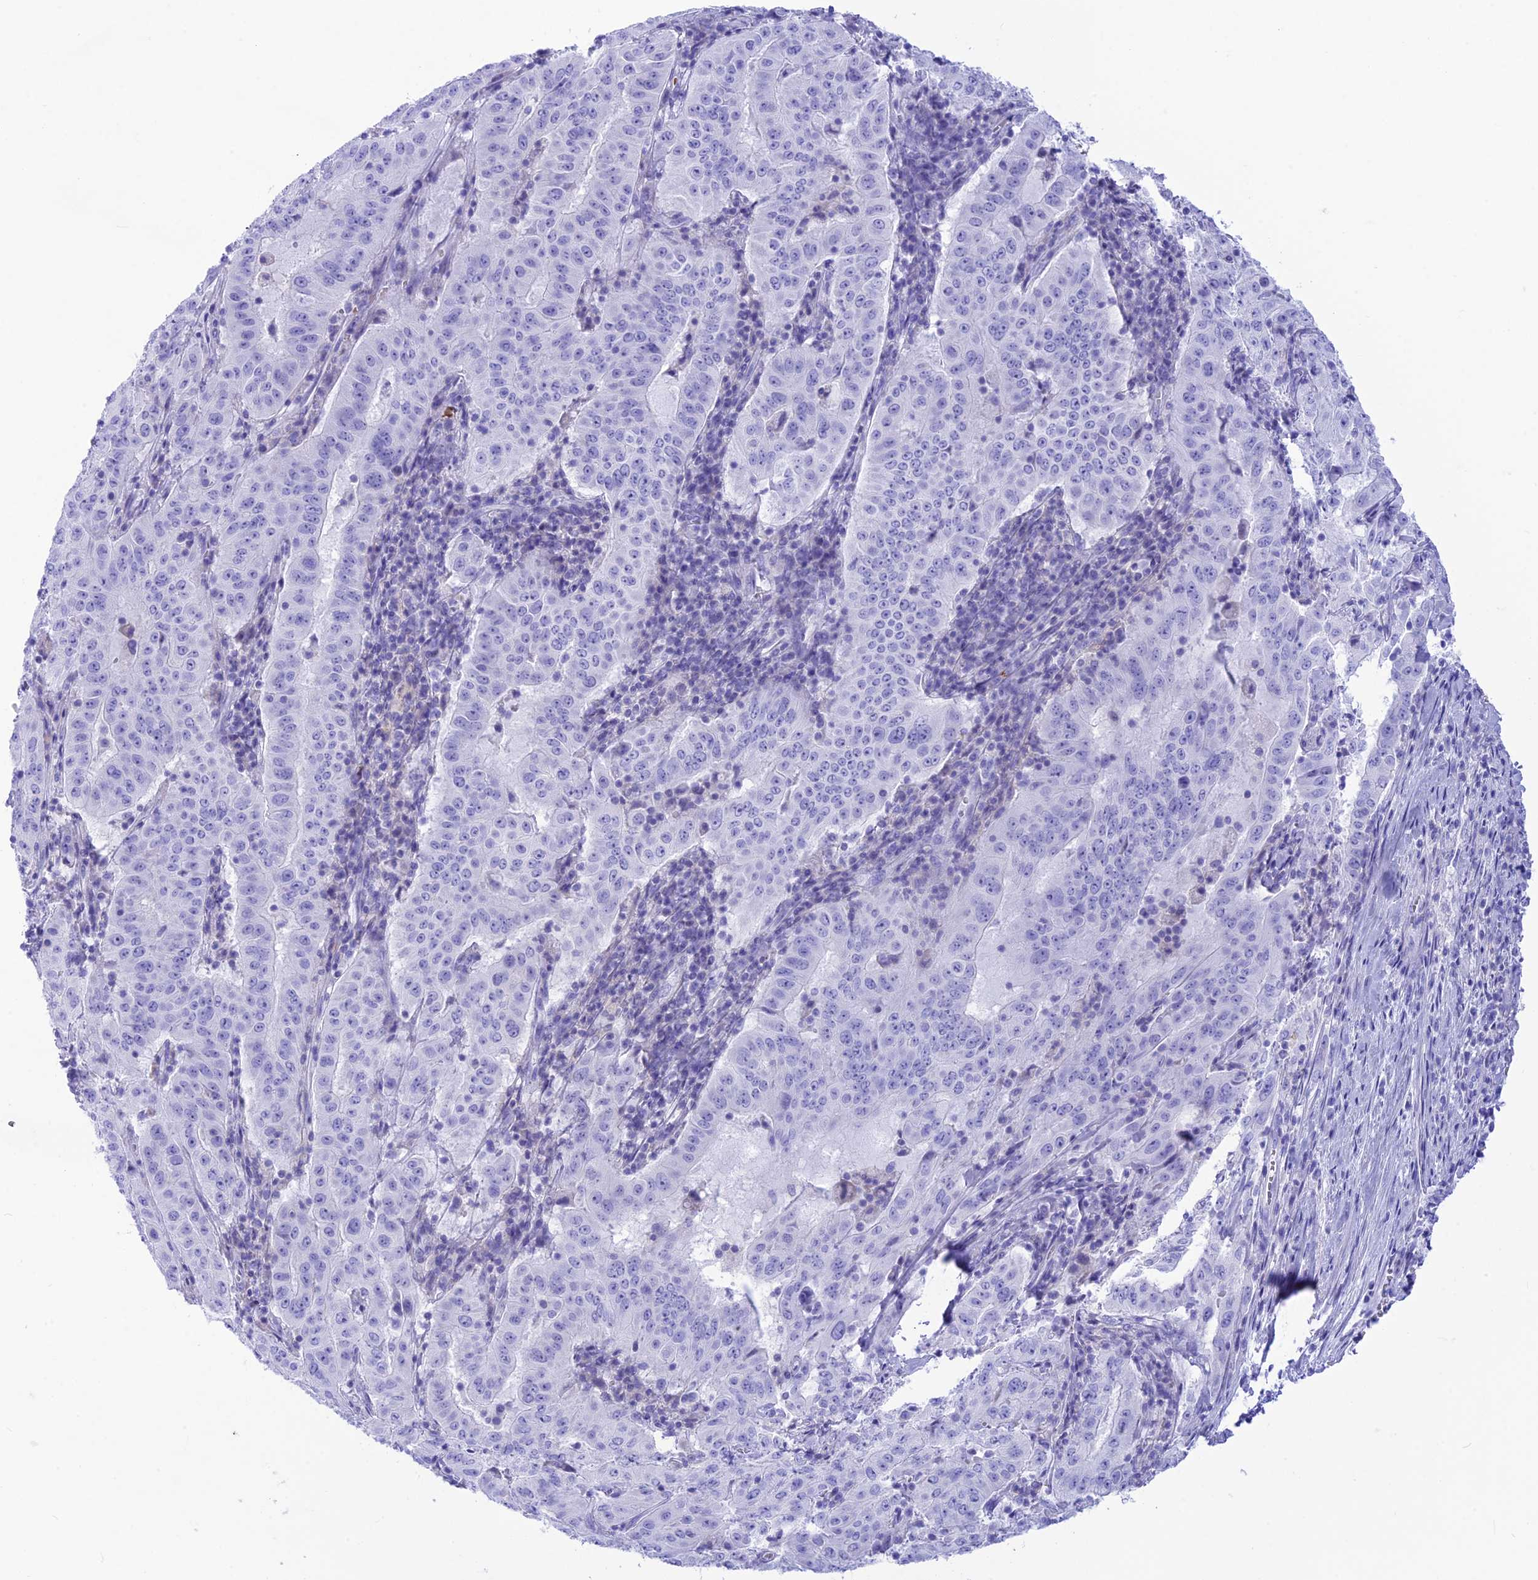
{"staining": {"intensity": "negative", "quantity": "none", "location": "none"}, "tissue": "pancreatic cancer", "cell_type": "Tumor cells", "image_type": "cancer", "snomed": [{"axis": "morphology", "description": "Adenocarcinoma, NOS"}, {"axis": "topography", "description": "Pancreas"}], "caption": "Pancreatic cancer was stained to show a protein in brown. There is no significant expression in tumor cells. The staining is performed using DAB (3,3'-diaminobenzidine) brown chromogen with nuclei counter-stained in using hematoxylin.", "gene": "GLYATL1", "patient": {"sex": "male", "age": 63}}